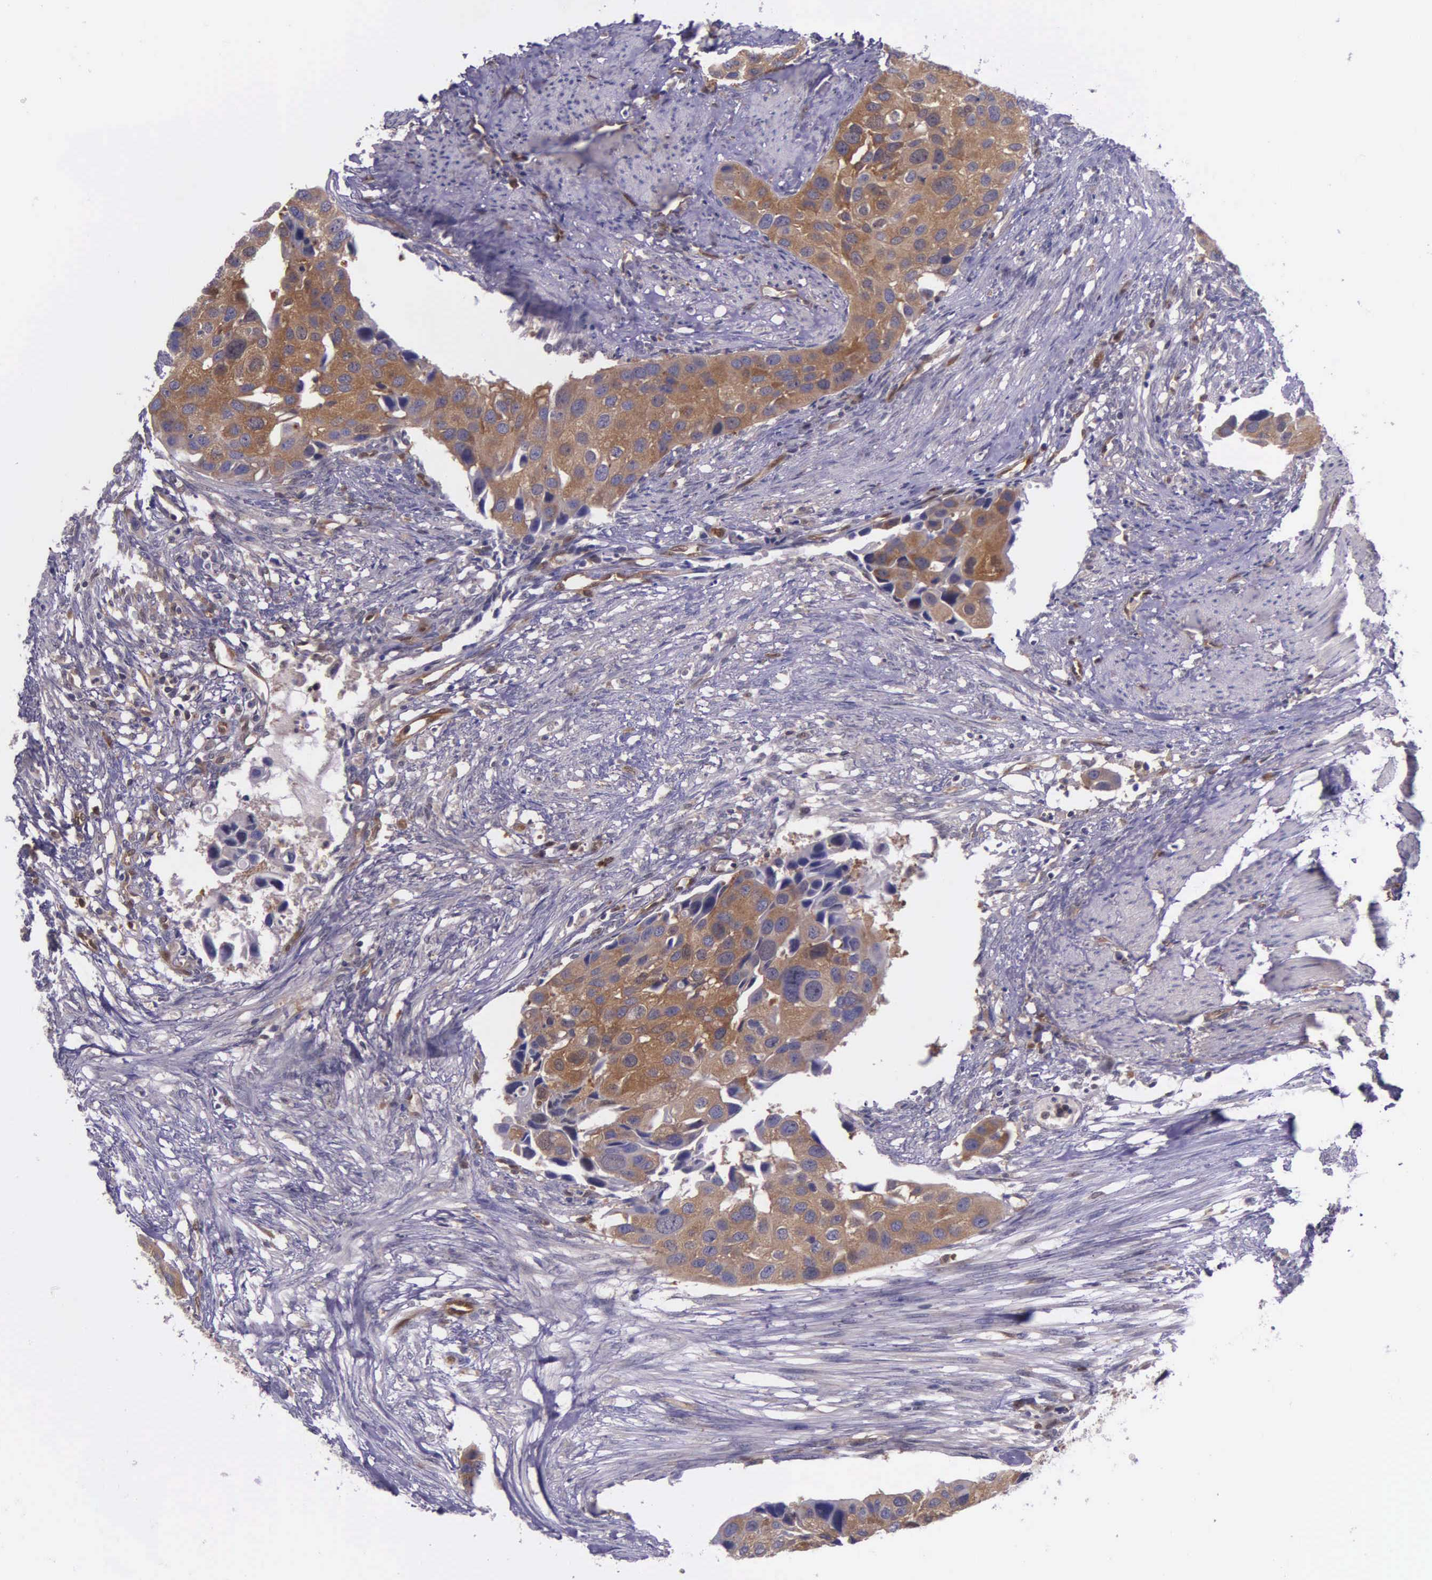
{"staining": {"intensity": "moderate", "quantity": ">75%", "location": "cytoplasmic/membranous"}, "tissue": "urothelial cancer", "cell_type": "Tumor cells", "image_type": "cancer", "snomed": [{"axis": "morphology", "description": "Urothelial carcinoma, High grade"}, {"axis": "topography", "description": "Urinary bladder"}], "caption": "Immunohistochemical staining of high-grade urothelial carcinoma demonstrates medium levels of moderate cytoplasmic/membranous protein positivity in approximately >75% of tumor cells.", "gene": "GMPR2", "patient": {"sex": "male", "age": 55}}